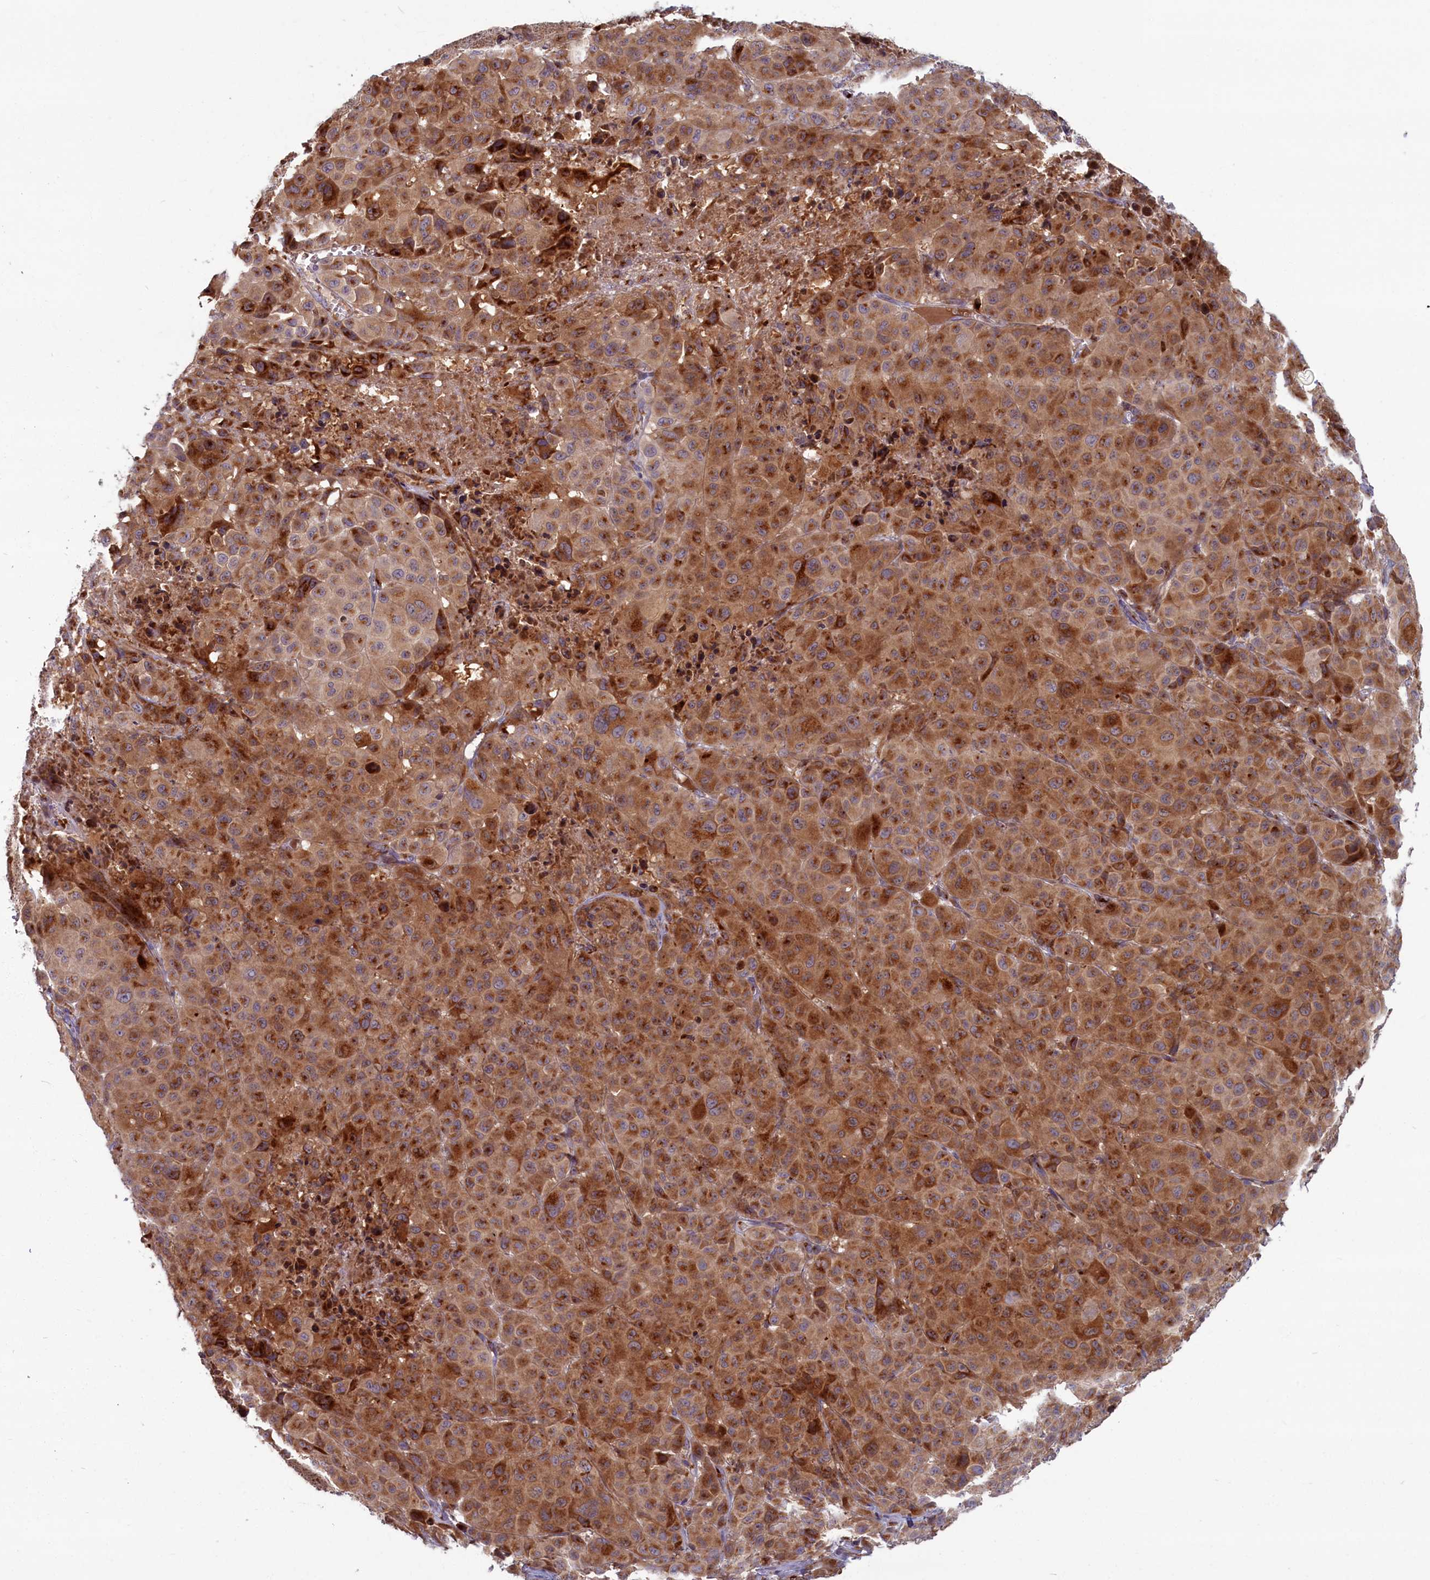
{"staining": {"intensity": "moderate", "quantity": ">75%", "location": "cytoplasmic/membranous"}, "tissue": "melanoma", "cell_type": "Tumor cells", "image_type": "cancer", "snomed": [{"axis": "morphology", "description": "Malignant melanoma, NOS"}, {"axis": "topography", "description": "Skin"}], "caption": "Protein expression analysis of human malignant melanoma reveals moderate cytoplasmic/membranous staining in about >75% of tumor cells. (DAB (3,3'-diaminobenzidine) IHC with brightfield microscopy, high magnification).", "gene": "BLVRB", "patient": {"sex": "male", "age": 73}}